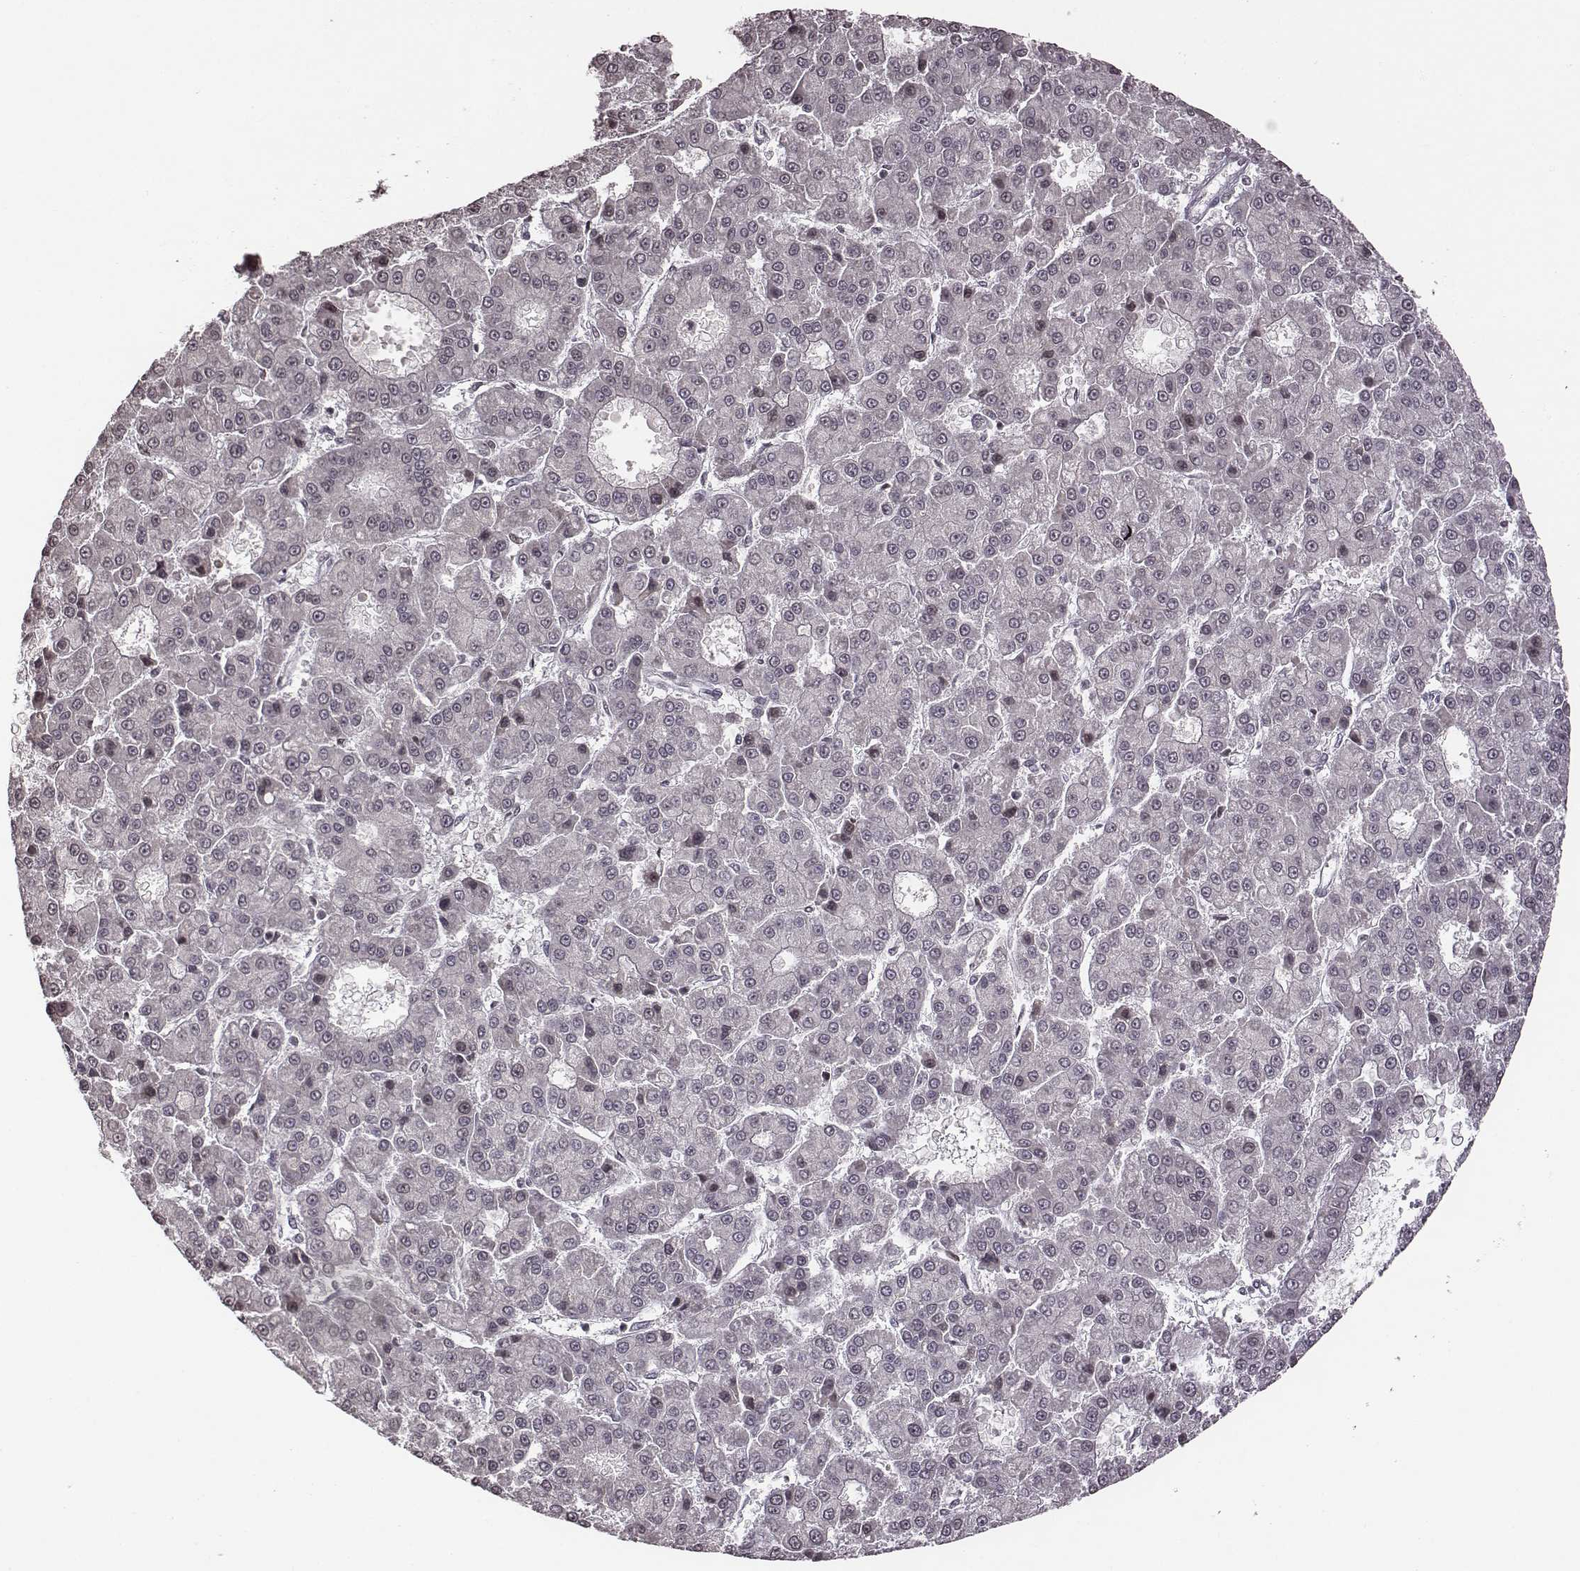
{"staining": {"intensity": "negative", "quantity": "none", "location": "none"}, "tissue": "liver cancer", "cell_type": "Tumor cells", "image_type": "cancer", "snomed": [{"axis": "morphology", "description": "Carcinoma, Hepatocellular, NOS"}, {"axis": "topography", "description": "Liver"}], "caption": "IHC of hepatocellular carcinoma (liver) demonstrates no expression in tumor cells.", "gene": "GRM4", "patient": {"sex": "male", "age": 70}}